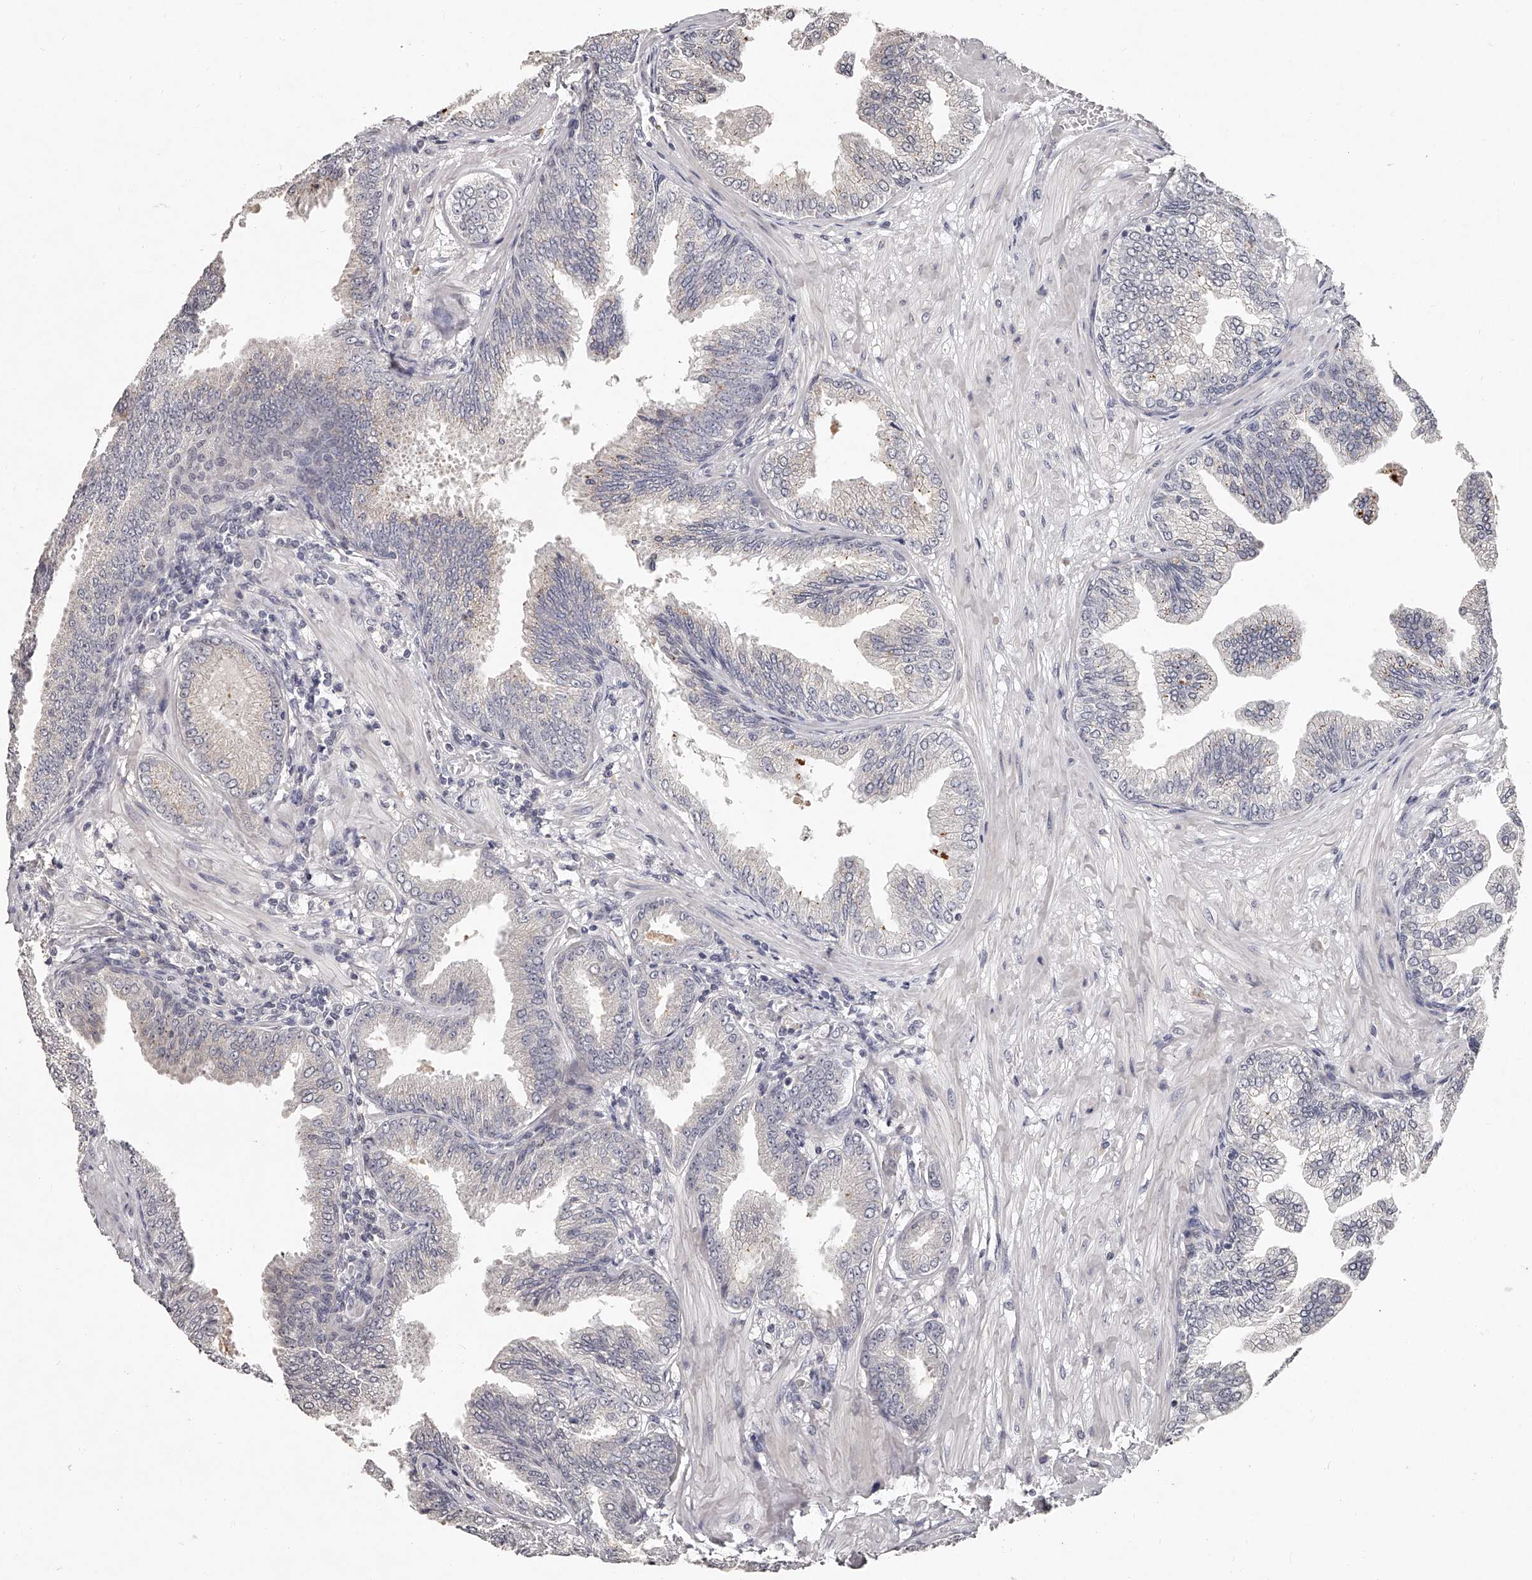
{"staining": {"intensity": "negative", "quantity": "none", "location": "none"}, "tissue": "prostate cancer", "cell_type": "Tumor cells", "image_type": "cancer", "snomed": [{"axis": "morphology", "description": "Adenocarcinoma, Low grade"}, {"axis": "topography", "description": "Prostate"}], "caption": "Tumor cells show no significant protein staining in prostate cancer. (Brightfield microscopy of DAB IHC at high magnification).", "gene": "NT5DC1", "patient": {"sex": "male", "age": 63}}